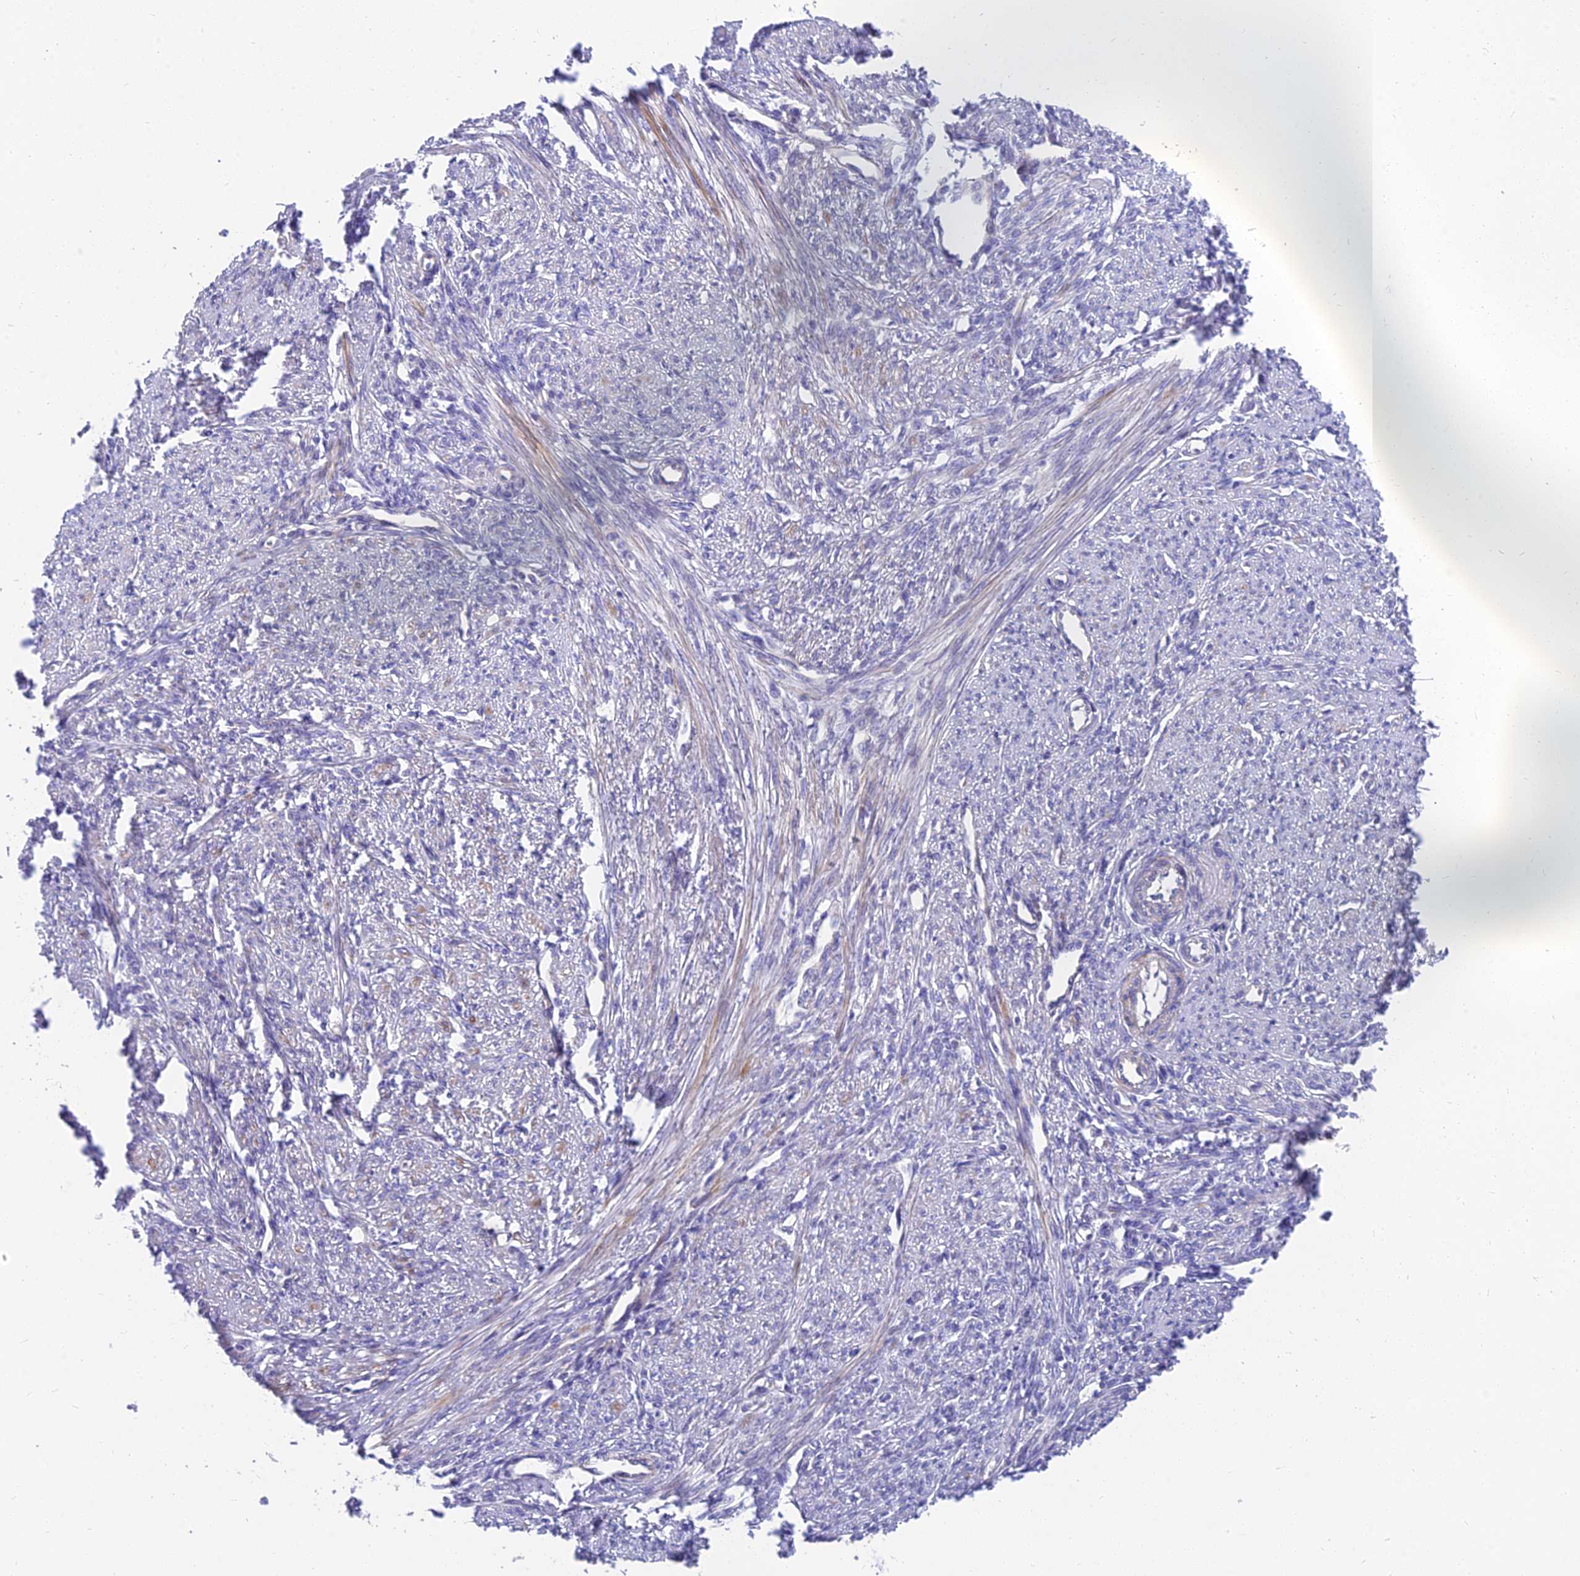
{"staining": {"intensity": "moderate", "quantity": "25%-75%", "location": "cytoplasmic/membranous"}, "tissue": "smooth muscle", "cell_type": "Smooth muscle cells", "image_type": "normal", "snomed": [{"axis": "morphology", "description": "Normal tissue, NOS"}, {"axis": "topography", "description": "Smooth muscle"}, {"axis": "topography", "description": "Uterus"}], "caption": "Smooth muscle cells show medium levels of moderate cytoplasmic/membranous staining in approximately 25%-75% of cells in normal smooth muscle. (Stains: DAB (3,3'-diaminobenzidine) in brown, nuclei in blue, Microscopy: brightfield microscopy at high magnification).", "gene": "MVB12A", "patient": {"sex": "female", "age": 59}}